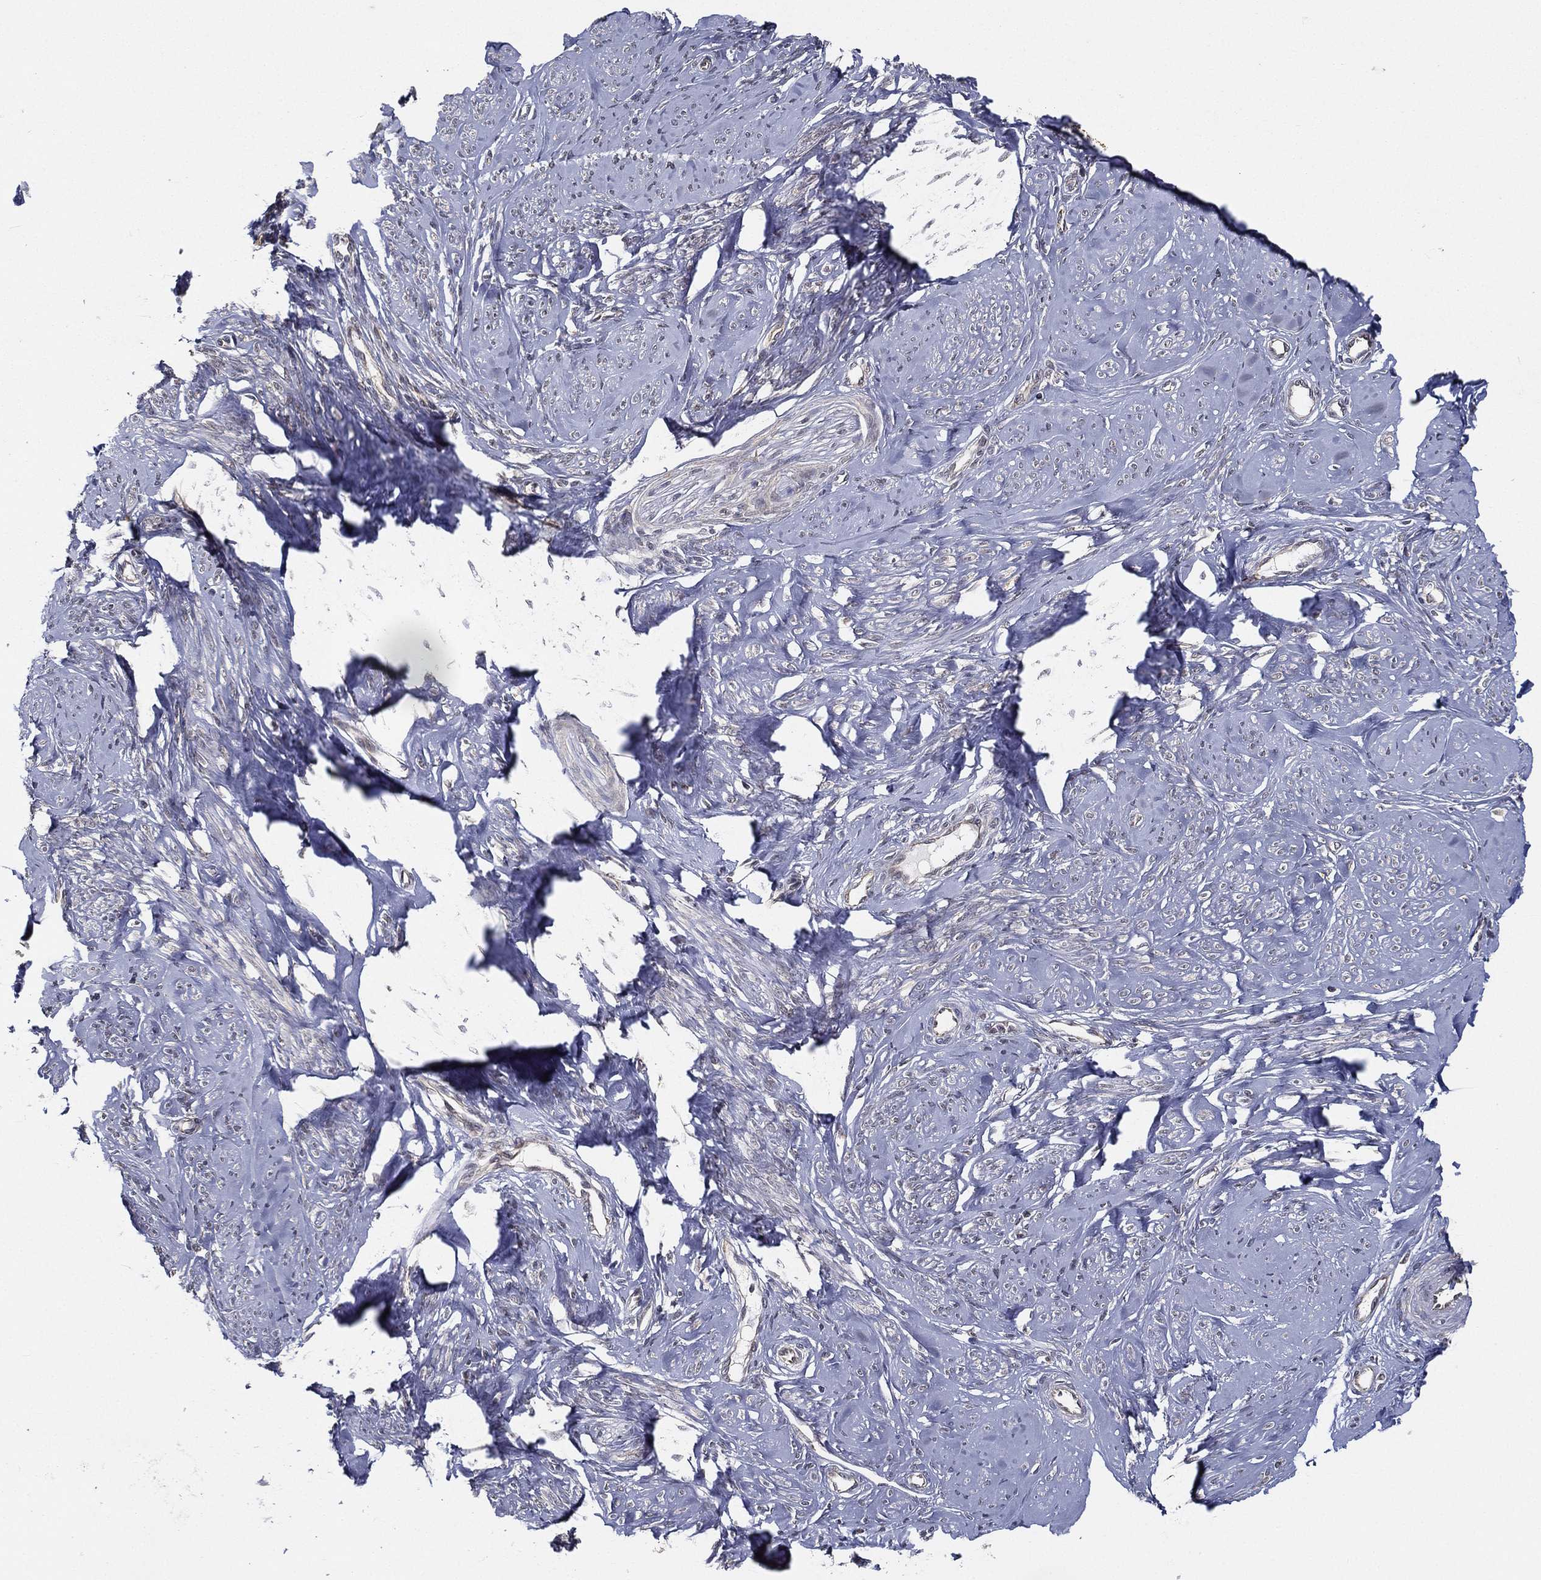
{"staining": {"intensity": "negative", "quantity": "none", "location": "none"}, "tissue": "smooth muscle", "cell_type": "Smooth muscle cells", "image_type": "normal", "snomed": [{"axis": "morphology", "description": "Normal tissue, NOS"}, {"axis": "topography", "description": "Smooth muscle"}], "caption": "This is an immunohistochemistry (IHC) photomicrograph of unremarkable smooth muscle. There is no positivity in smooth muscle cells.", "gene": "UACA", "patient": {"sex": "female", "age": 48}}